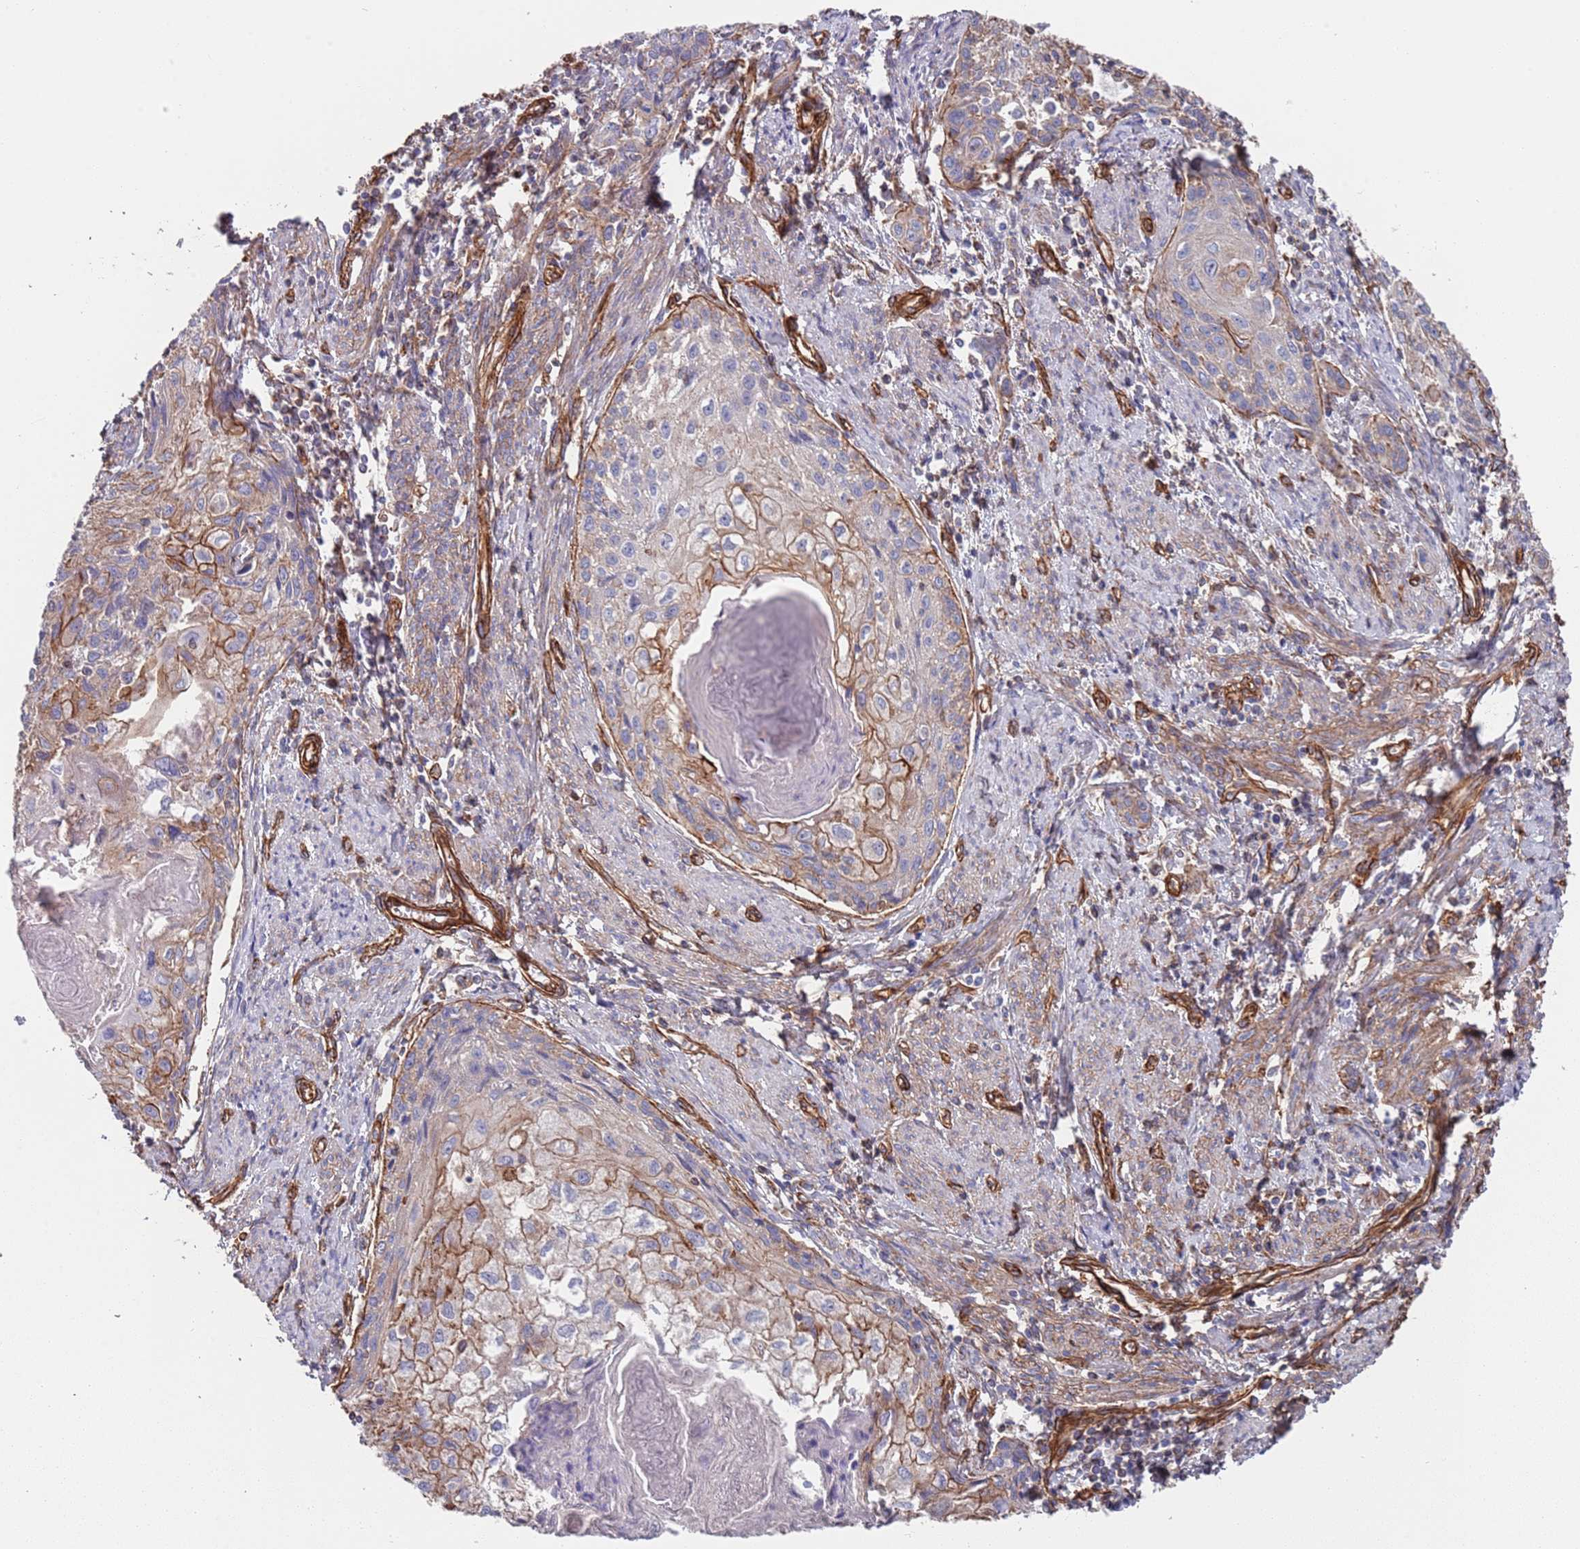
{"staining": {"intensity": "moderate", "quantity": "<25%", "location": "cytoplasmic/membranous"}, "tissue": "cervical cancer", "cell_type": "Tumor cells", "image_type": "cancer", "snomed": [{"axis": "morphology", "description": "Squamous cell carcinoma, NOS"}, {"axis": "topography", "description": "Cervix"}], "caption": "Cervical squamous cell carcinoma stained with a brown dye exhibits moderate cytoplasmic/membranous positive expression in about <25% of tumor cells.", "gene": "JAKMIP2", "patient": {"sex": "female", "age": 67}}